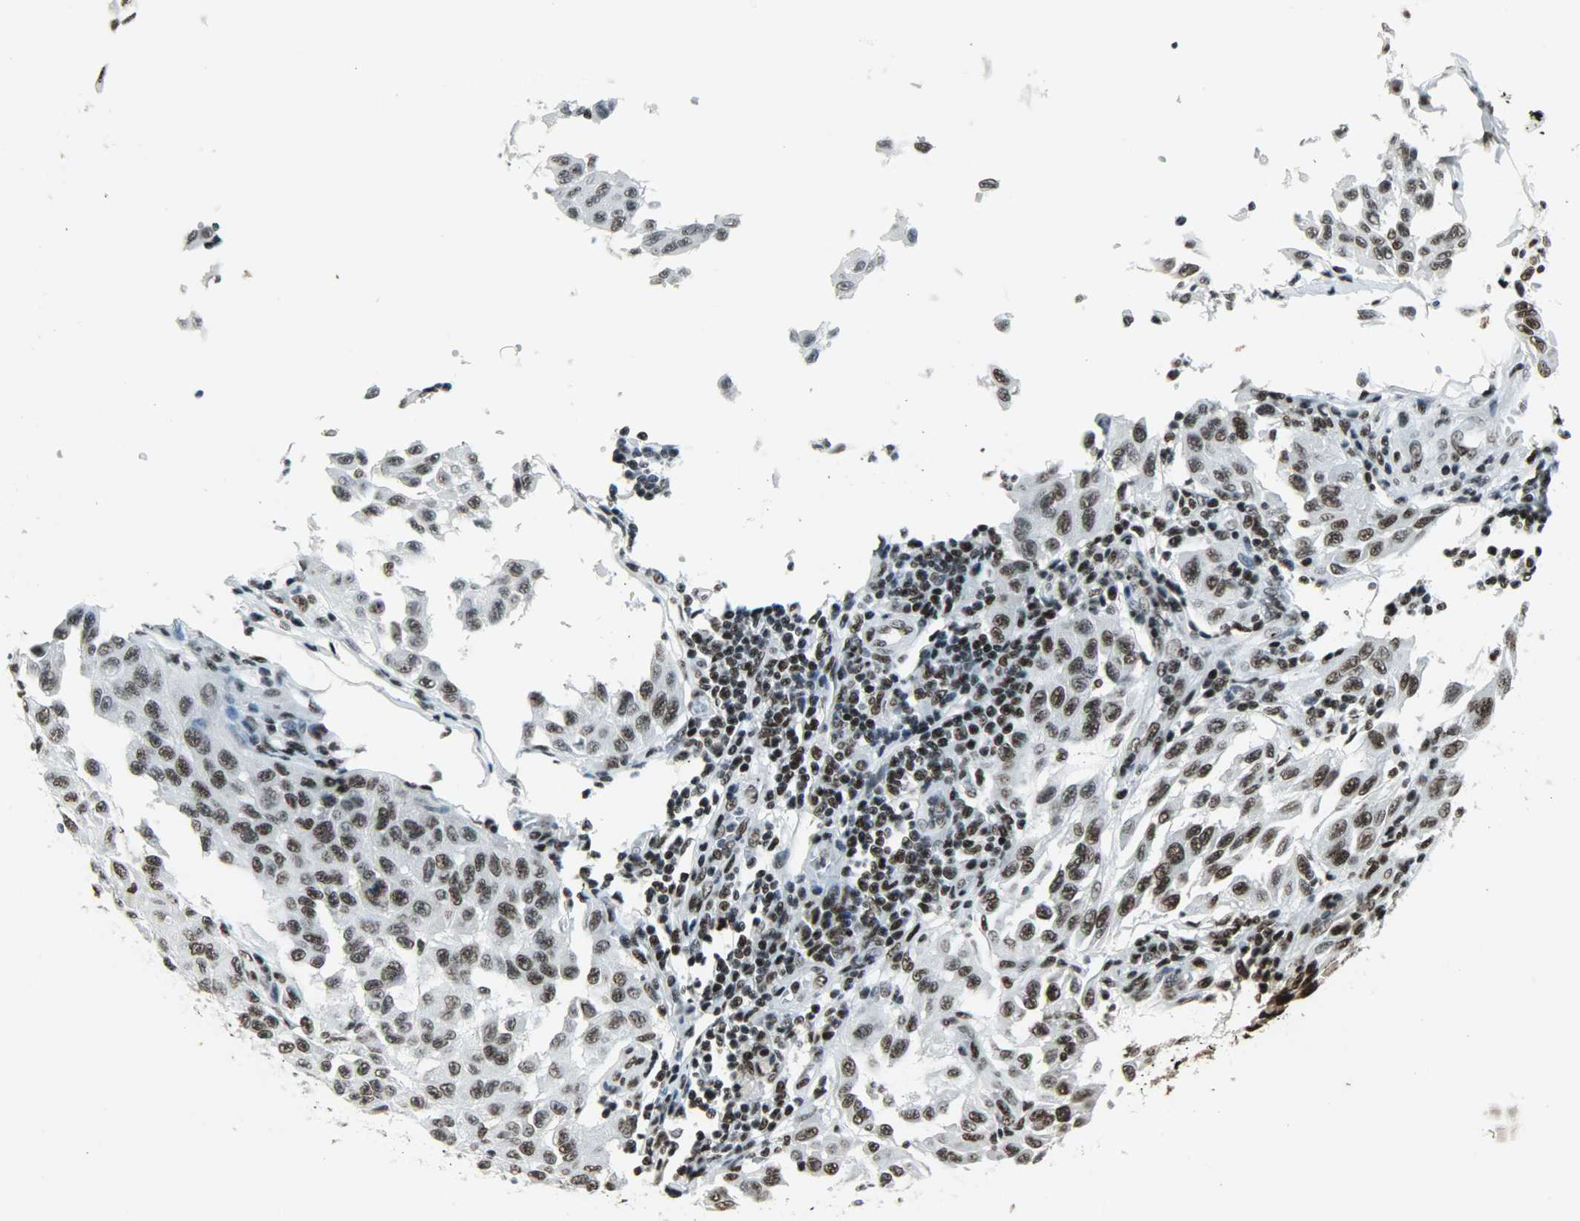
{"staining": {"intensity": "strong", "quantity": ">75%", "location": "nuclear"}, "tissue": "melanoma", "cell_type": "Tumor cells", "image_type": "cancer", "snomed": [{"axis": "morphology", "description": "Malignant melanoma, NOS"}, {"axis": "topography", "description": "Skin"}], "caption": "Human malignant melanoma stained with a brown dye shows strong nuclear positive staining in about >75% of tumor cells.", "gene": "SNRPA", "patient": {"sex": "male", "age": 30}}